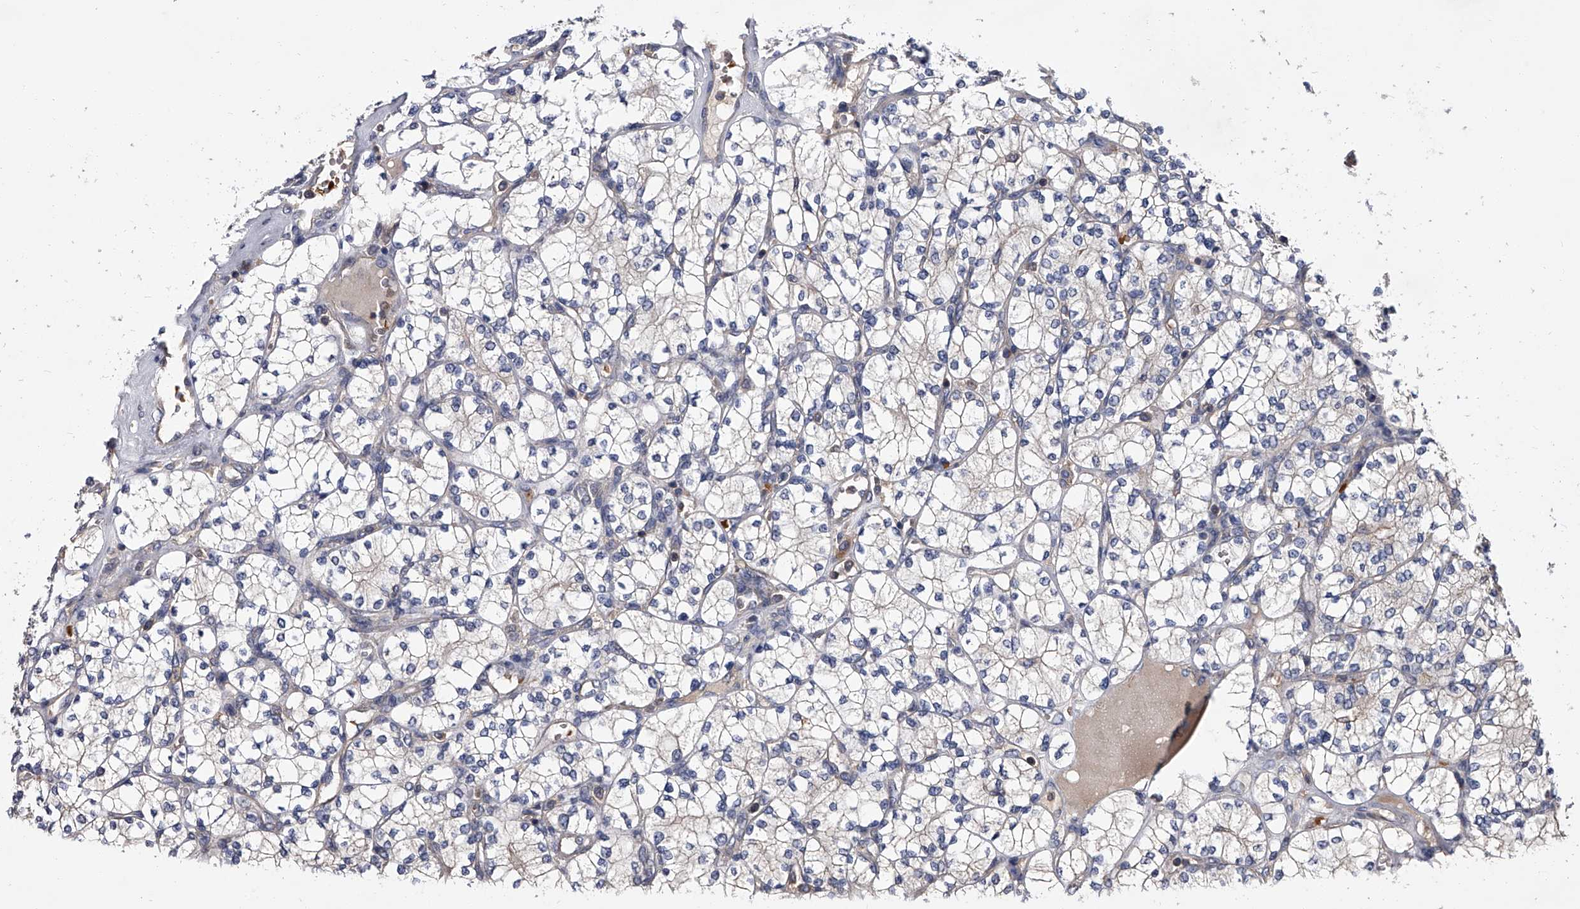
{"staining": {"intensity": "negative", "quantity": "none", "location": "none"}, "tissue": "renal cancer", "cell_type": "Tumor cells", "image_type": "cancer", "snomed": [{"axis": "morphology", "description": "Adenocarcinoma, NOS"}, {"axis": "topography", "description": "Kidney"}], "caption": "Immunohistochemistry (IHC) of renal cancer exhibits no staining in tumor cells. Nuclei are stained in blue.", "gene": "STK36", "patient": {"sex": "male", "age": 77}}